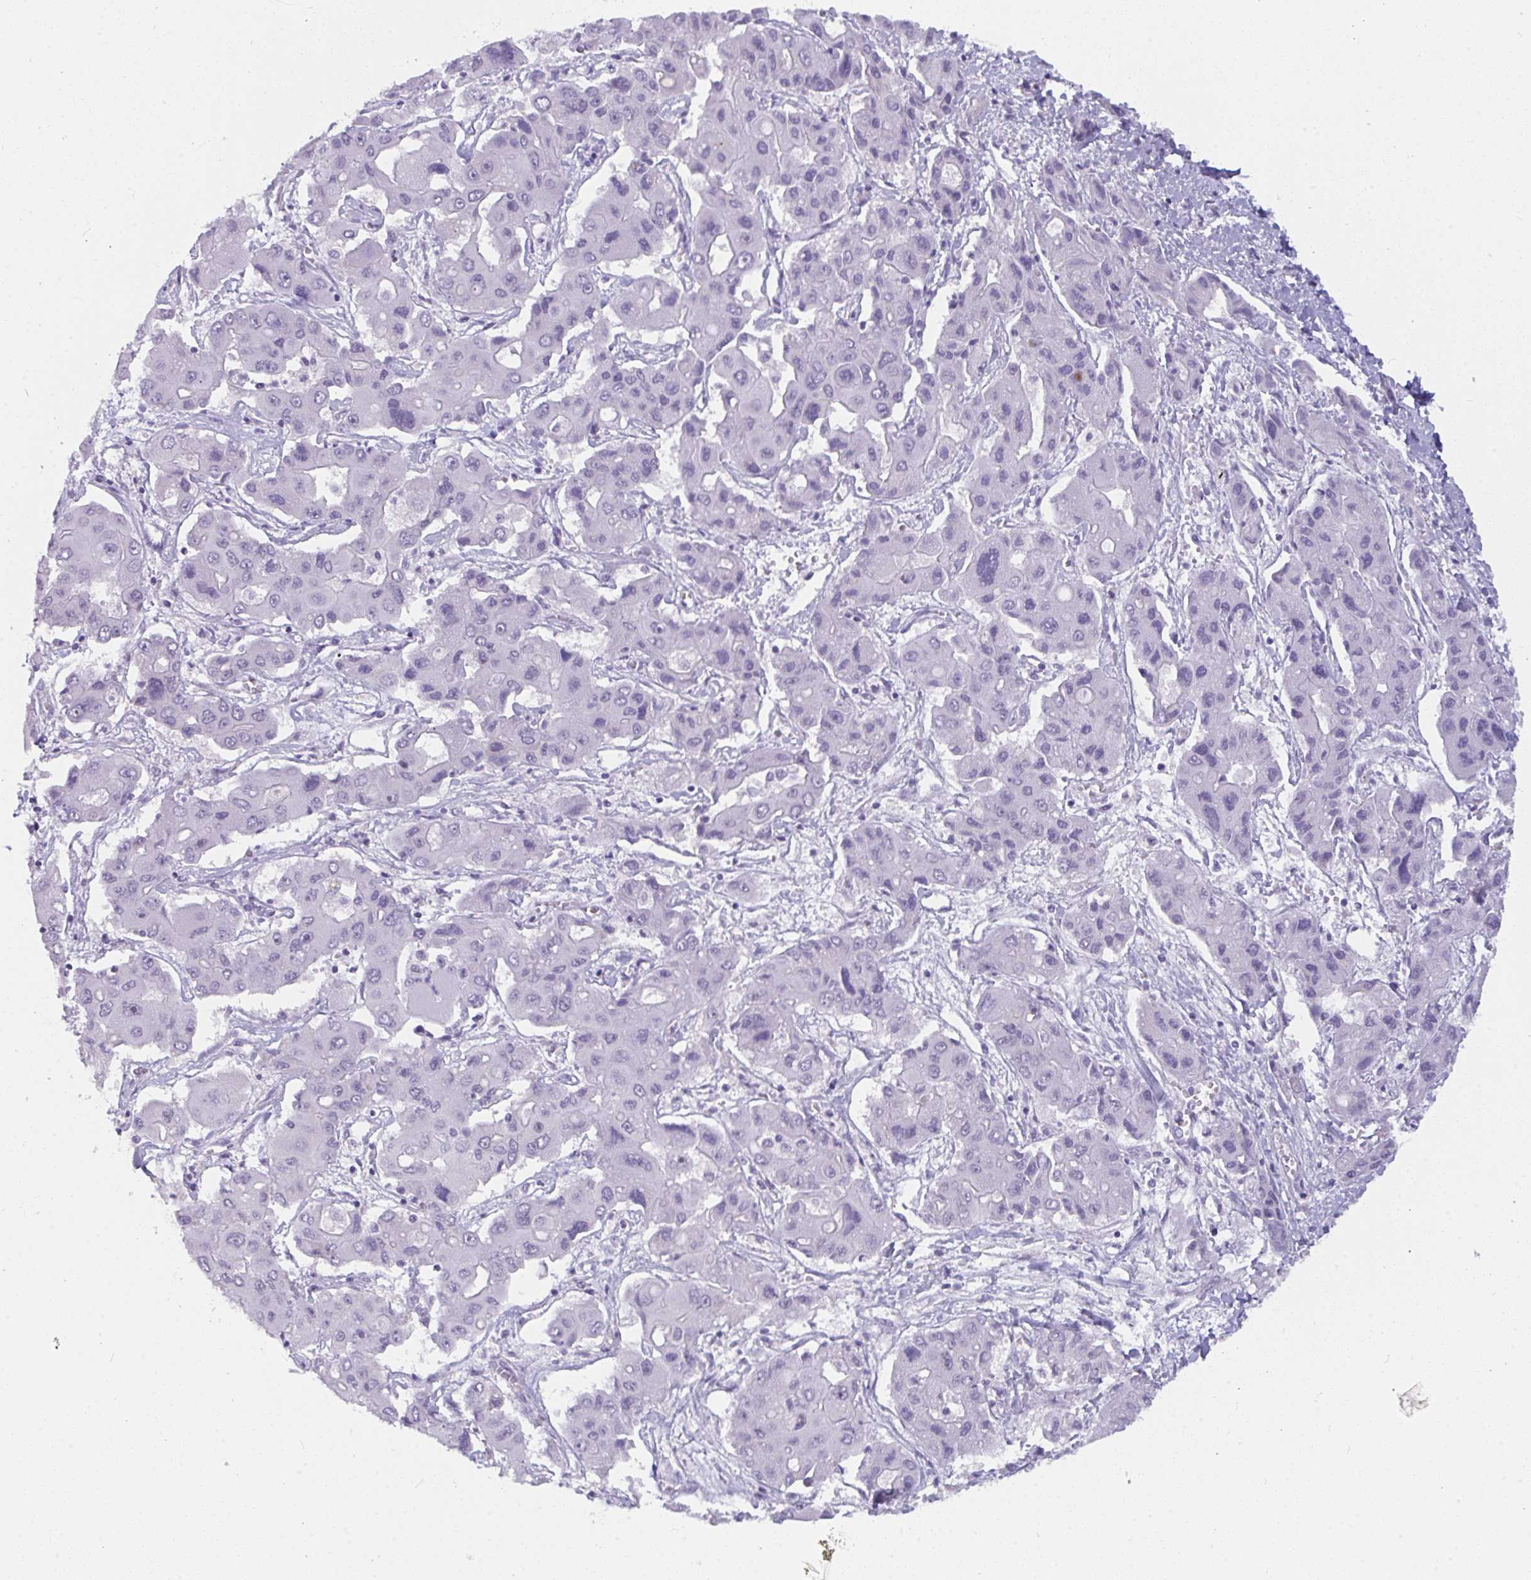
{"staining": {"intensity": "negative", "quantity": "none", "location": "none"}, "tissue": "liver cancer", "cell_type": "Tumor cells", "image_type": "cancer", "snomed": [{"axis": "morphology", "description": "Cholangiocarcinoma"}, {"axis": "topography", "description": "Liver"}], "caption": "Tumor cells are negative for brown protein staining in liver cancer.", "gene": "CDK13", "patient": {"sex": "male", "age": 67}}